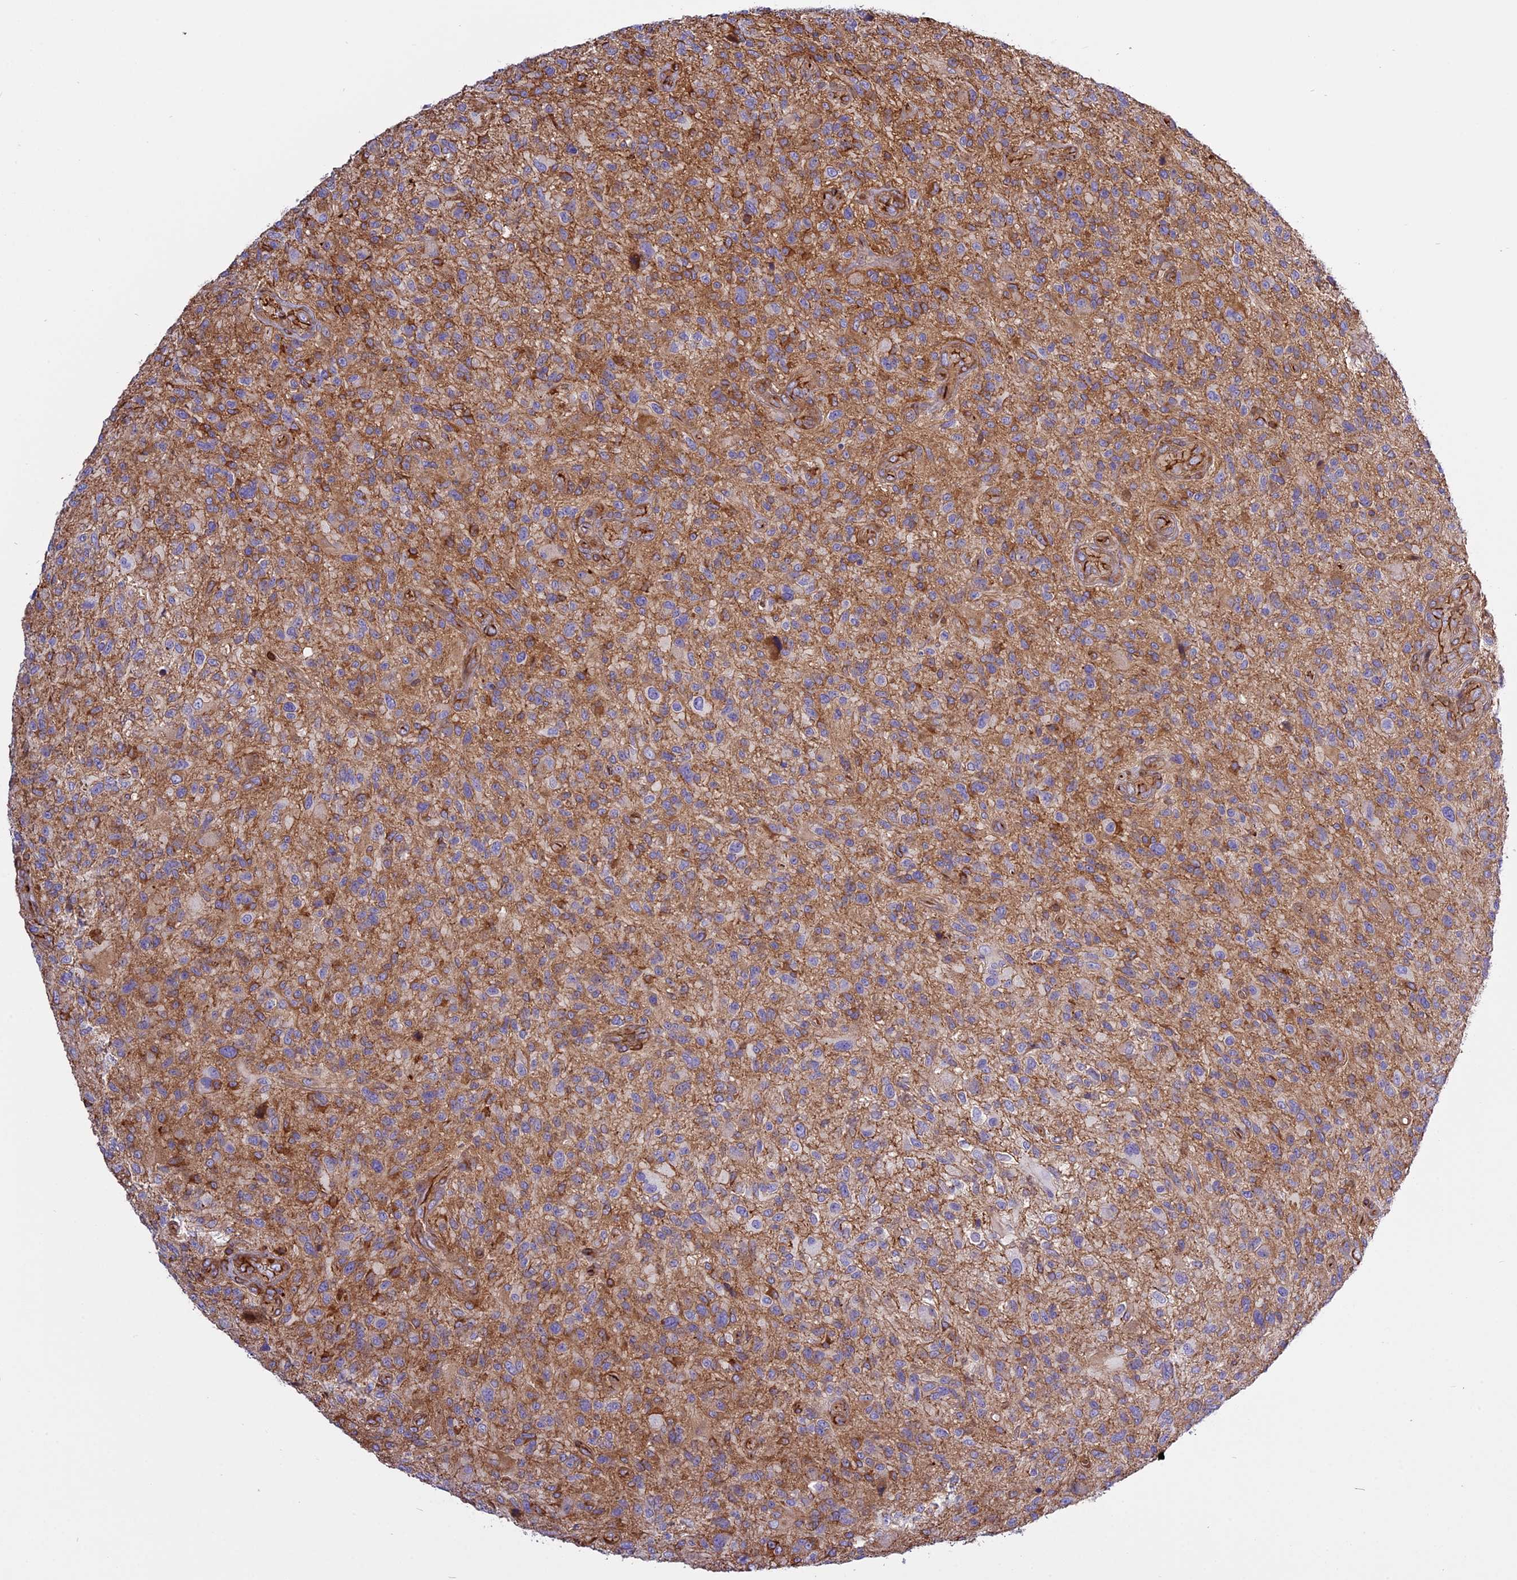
{"staining": {"intensity": "moderate", "quantity": "<25%", "location": "cytoplasmic/membranous"}, "tissue": "glioma", "cell_type": "Tumor cells", "image_type": "cancer", "snomed": [{"axis": "morphology", "description": "Glioma, malignant, High grade"}, {"axis": "topography", "description": "Brain"}], "caption": "DAB immunohistochemical staining of human glioma reveals moderate cytoplasmic/membranous protein positivity in about <25% of tumor cells.", "gene": "CD99L2", "patient": {"sex": "male", "age": 47}}